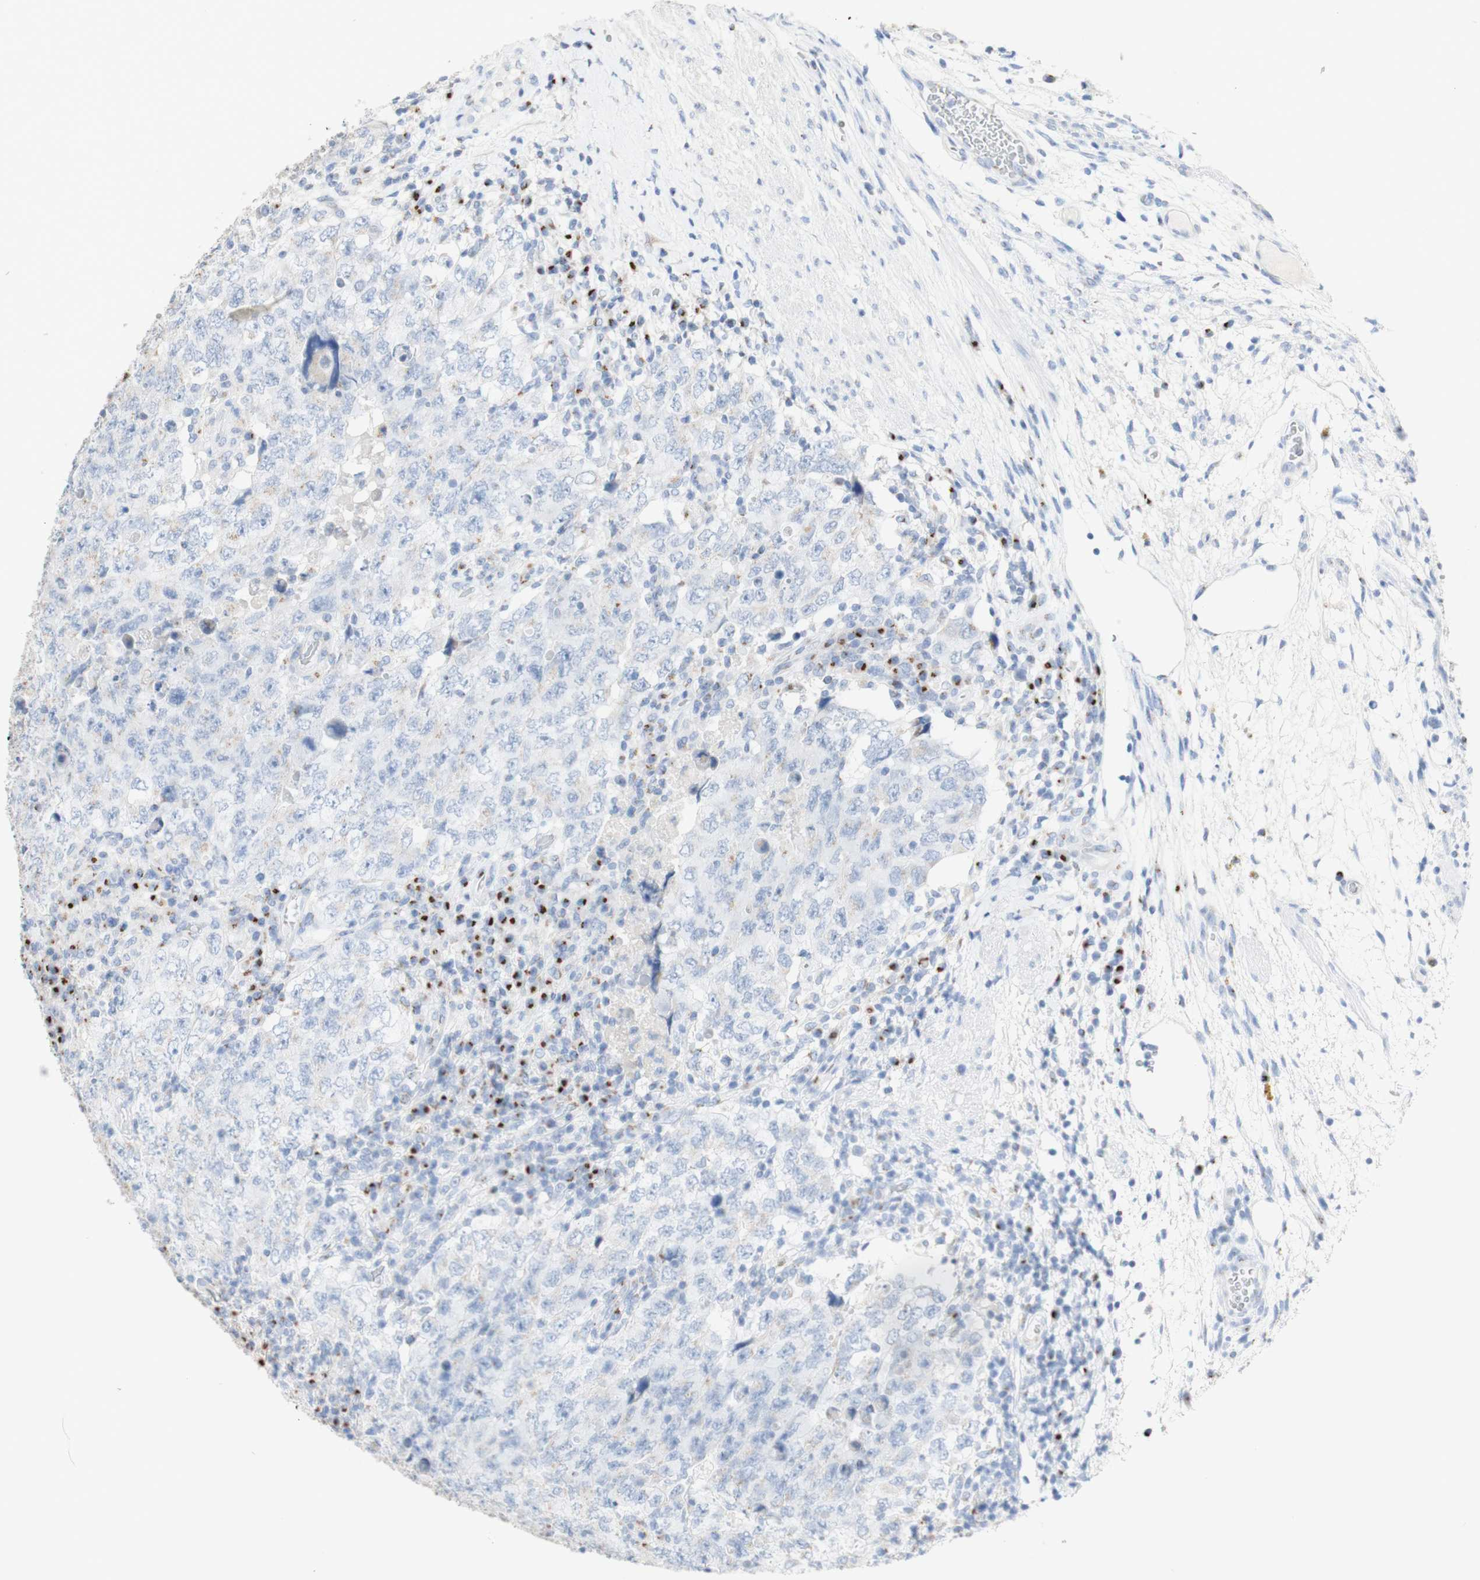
{"staining": {"intensity": "weak", "quantity": "<25%", "location": "cytoplasmic/membranous"}, "tissue": "testis cancer", "cell_type": "Tumor cells", "image_type": "cancer", "snomed": [{"axis": "morphology", "description": "Carcinoma, Embryonal, NOS"}, {"axis": "topography", "description": "Testis"}], "caption": "Immunohistochemistry histopathology image of neoplastic tissue: testis embryonal carcinoma stained with DAB reveals no significant protein staining in tumor cells. (Brightfield microscopy of DAB immunohistochemistry (IHC) at high magnification).", "gene": "MANEA", "patient": {"sex": "male", "age": 26}}